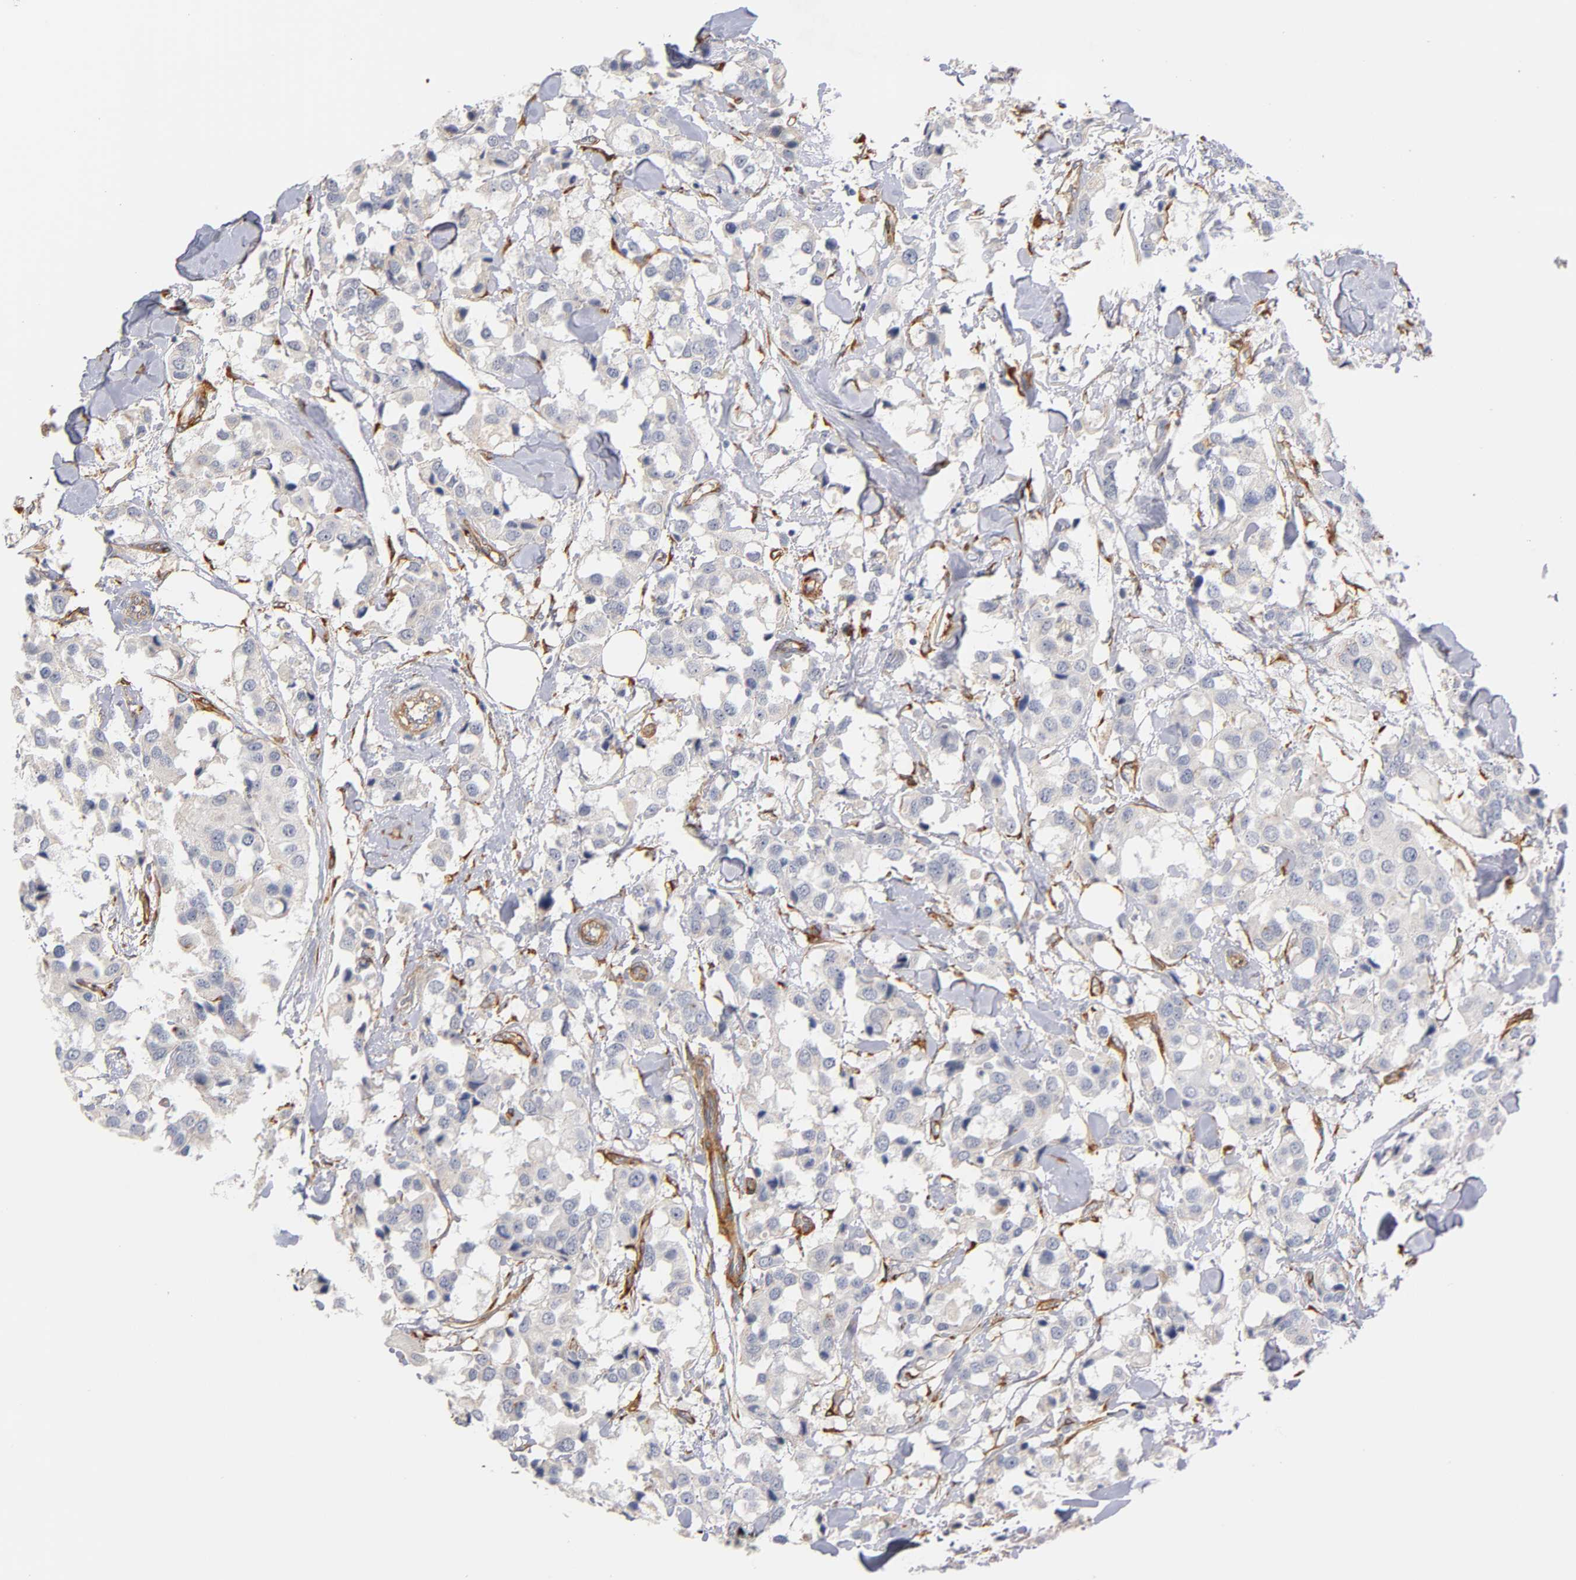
{"staining": {"intensity": "negative", "quantity": "none", "location": "none"}, "tissue": "breast cancer", "cell_type": "Tumor cells", "image_type": "cancer", "snomed": [{"axis": "morphology", "description": "Duct carcinoma"}, {"axis": "topography", "description": "Breast"}], "caption": "Tumor cells are negative for protein expression in human breast cancer (infiltrating ductal carcinoma).", "gene": "LAMB1", "patient": {"sex": "female", "age": 80}}